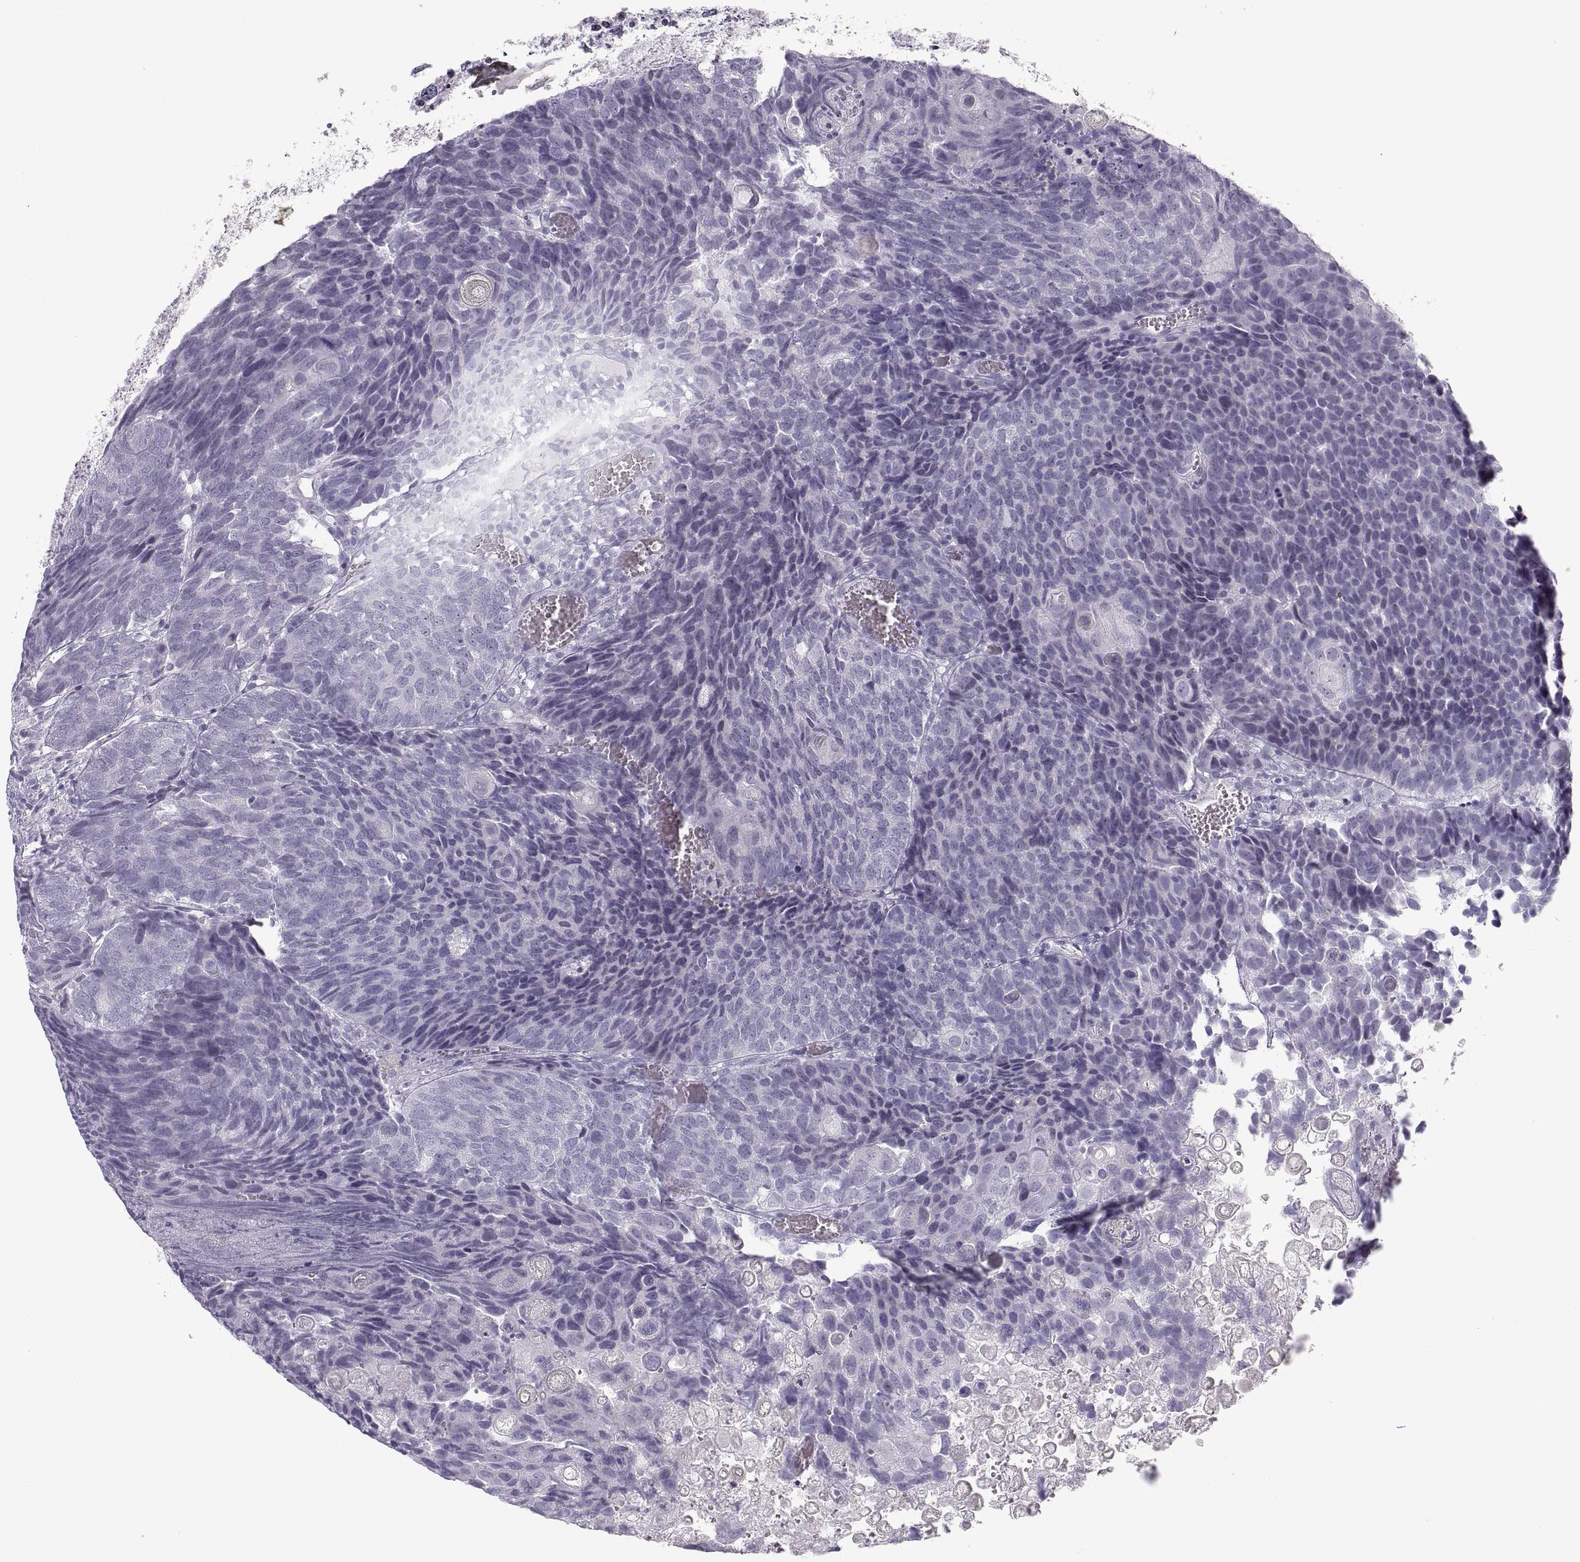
{"staining": {"intensity": "negative", "quantity": "none", "location": "none"}, "tissue": "urothelial cancer", "cell_type": "Tumor cells", "image_type": "cancer", "snomed": [{"axis": "morphology", "description": "Urothelial carcinoma, Low grade"}, {"axis": "topography", "description": "Urinary bladder"}], "caption": "Urothelial cancer stained for a protein using immunohistochemistry (IHC) displays no staining tumor cells.", "gene": "C3orf22", "patient": {"sex": "female", "age": 62}}